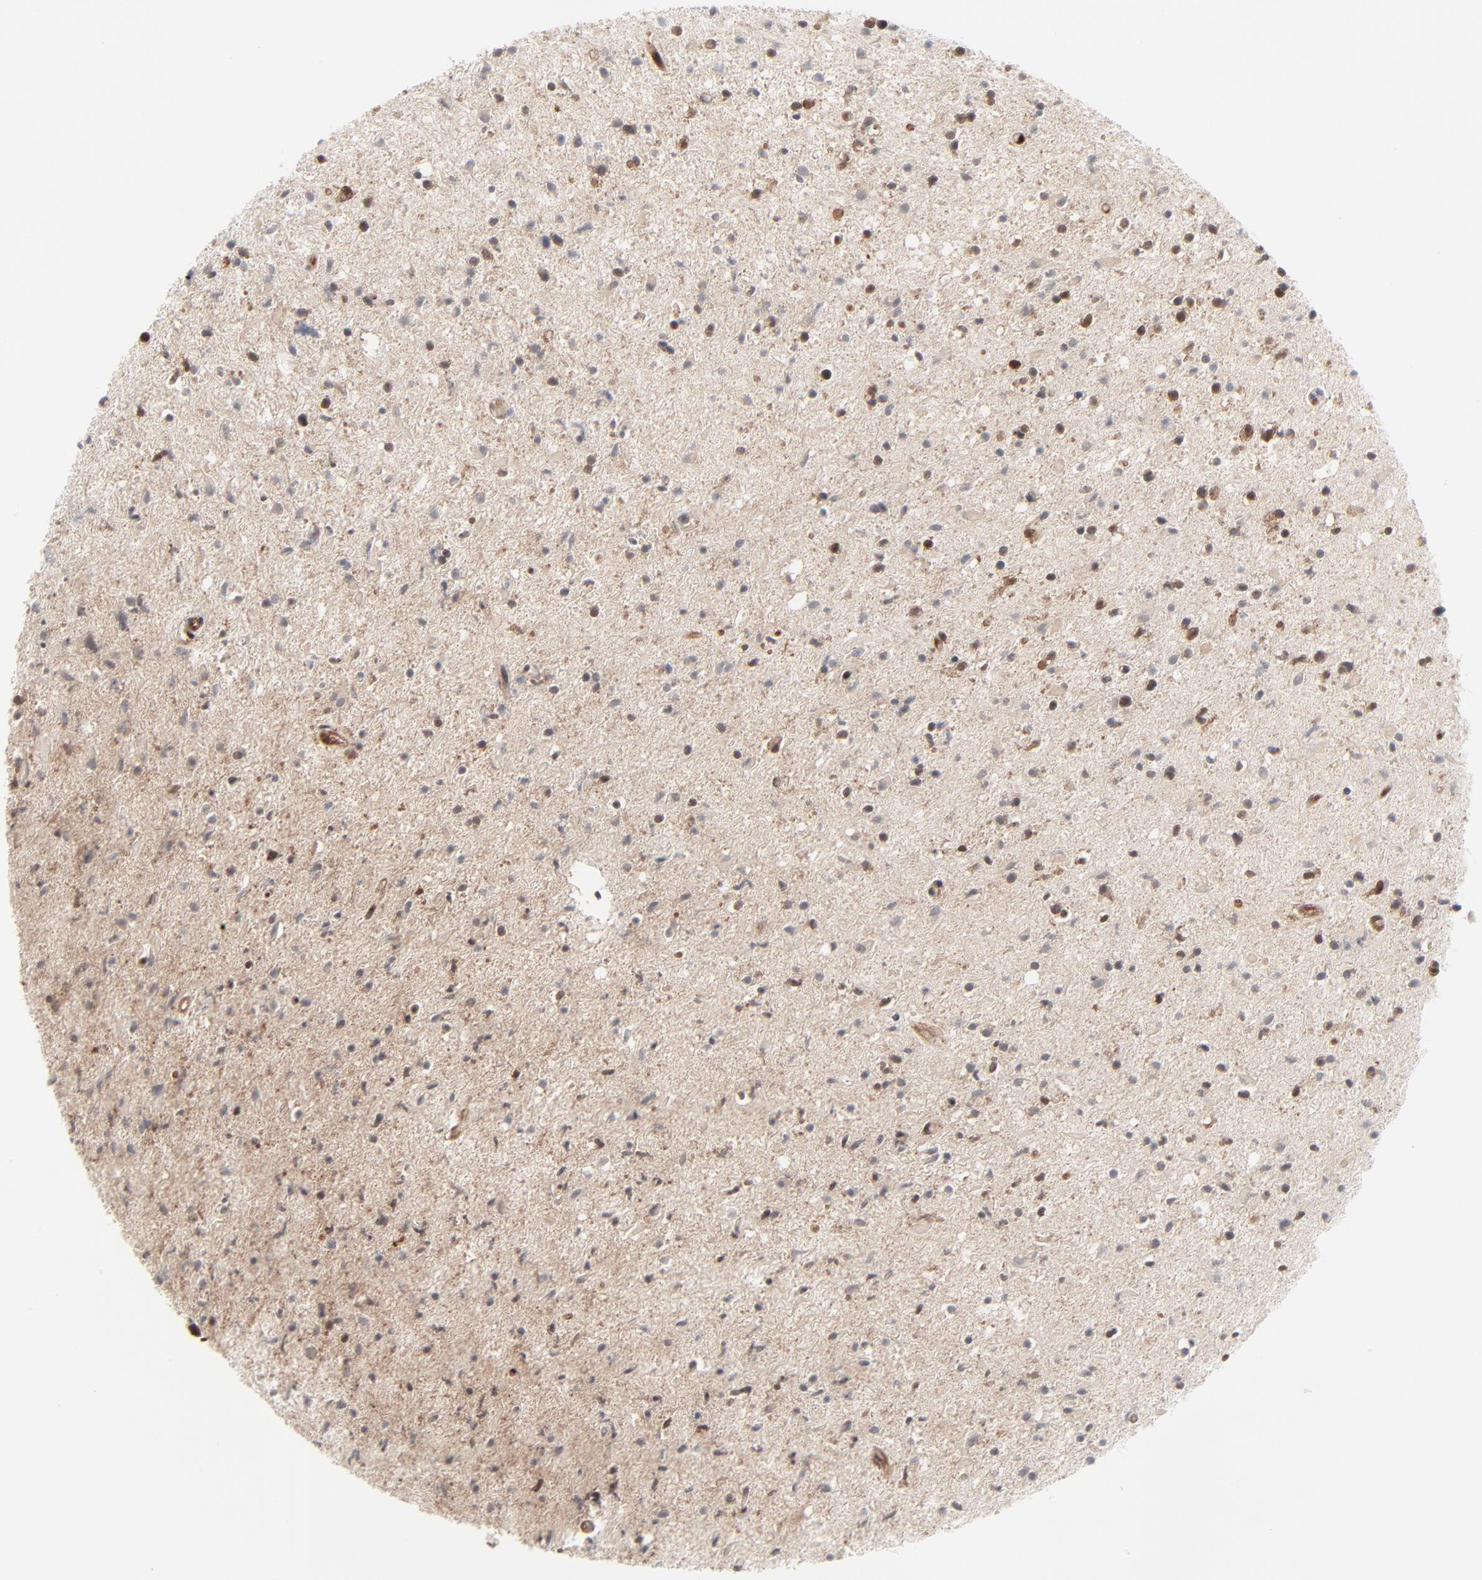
{"staining": {"intensity": "weak", "quantity": "25%-75%", "location": "cytoplasmic/membranous,nuclear"}, "tissue": "glioma", "cell_type": "Tumor cells", "image_type": "cancer", "snomed": [{"axis": "morphology", "description": "Glioma, malignant, High grade"}, {"axis": "topography", "description": "Brain"}], "caption": "IHC of malignant glioma (high-grade) shows low levels of weak cytoplasmic/membranous and nuclear expression in about 25%-75% of tumor cells. Immunohistochemistry stains the protein of interest in brown and the nuclei are stained blue.", "gene": "AKT1", "patient": {"sex": "male", "age": 33}}